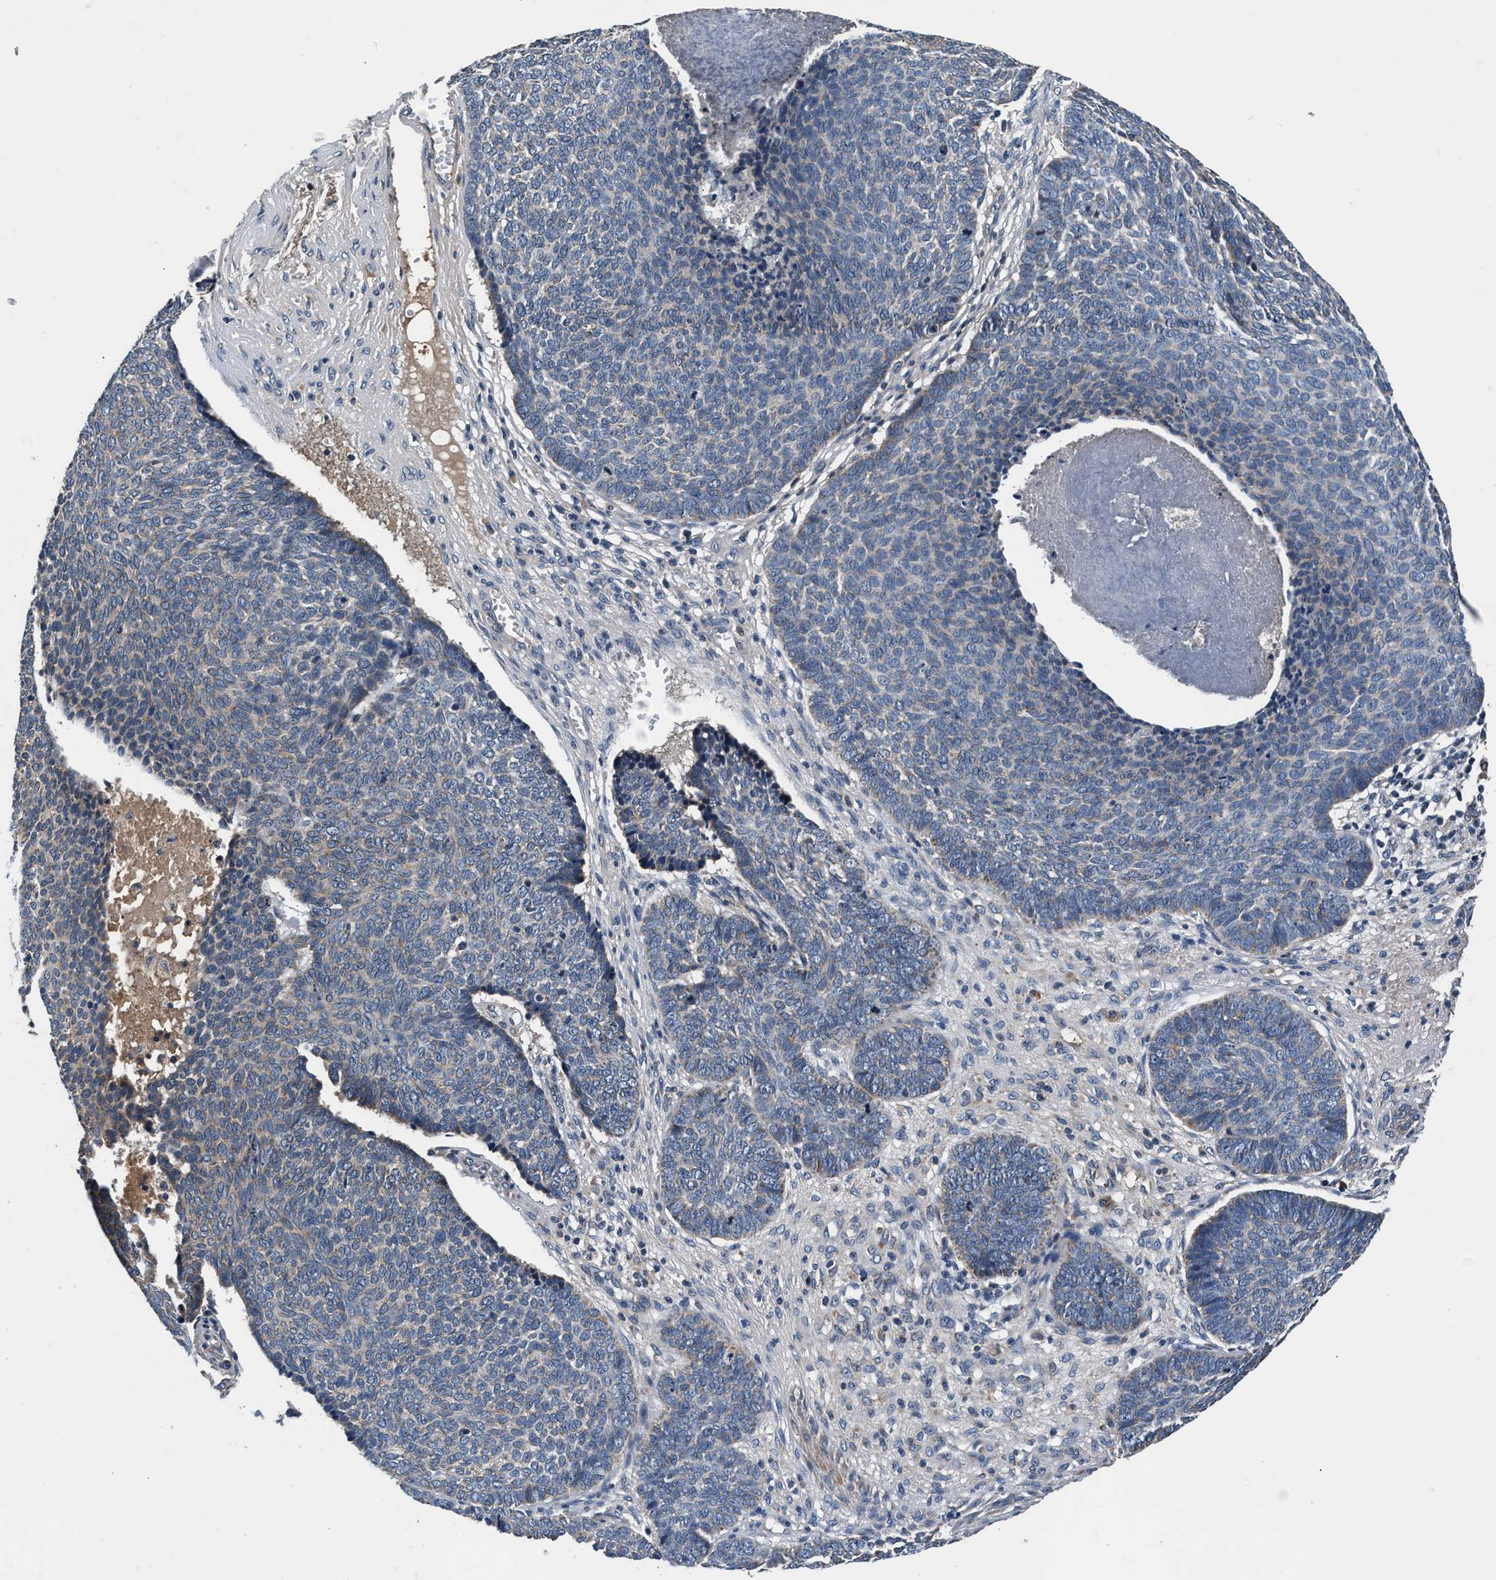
{"staining": {"intensity": "weak", "quantity": "25%-75%", "location": "cytoplasmic/membranous"}, "tissue": "skin cancer", "cell_type": "Tumor cells", "image_type": "cancer", "snomed": [{"axis": "morphology", "description": "Basal cell carcinoma"}, {"axis": "topography", "description": "Skin"}], "caption": "Weak cytoplasmic/membranous protein positivity is seen in approximately 25%-75% of tumor cells in skin cancer. (Brightfield microscopy of DAB IHC at high magnification).", "gene": "IMMT", "patient": {"sex": "male", "age": 84}}